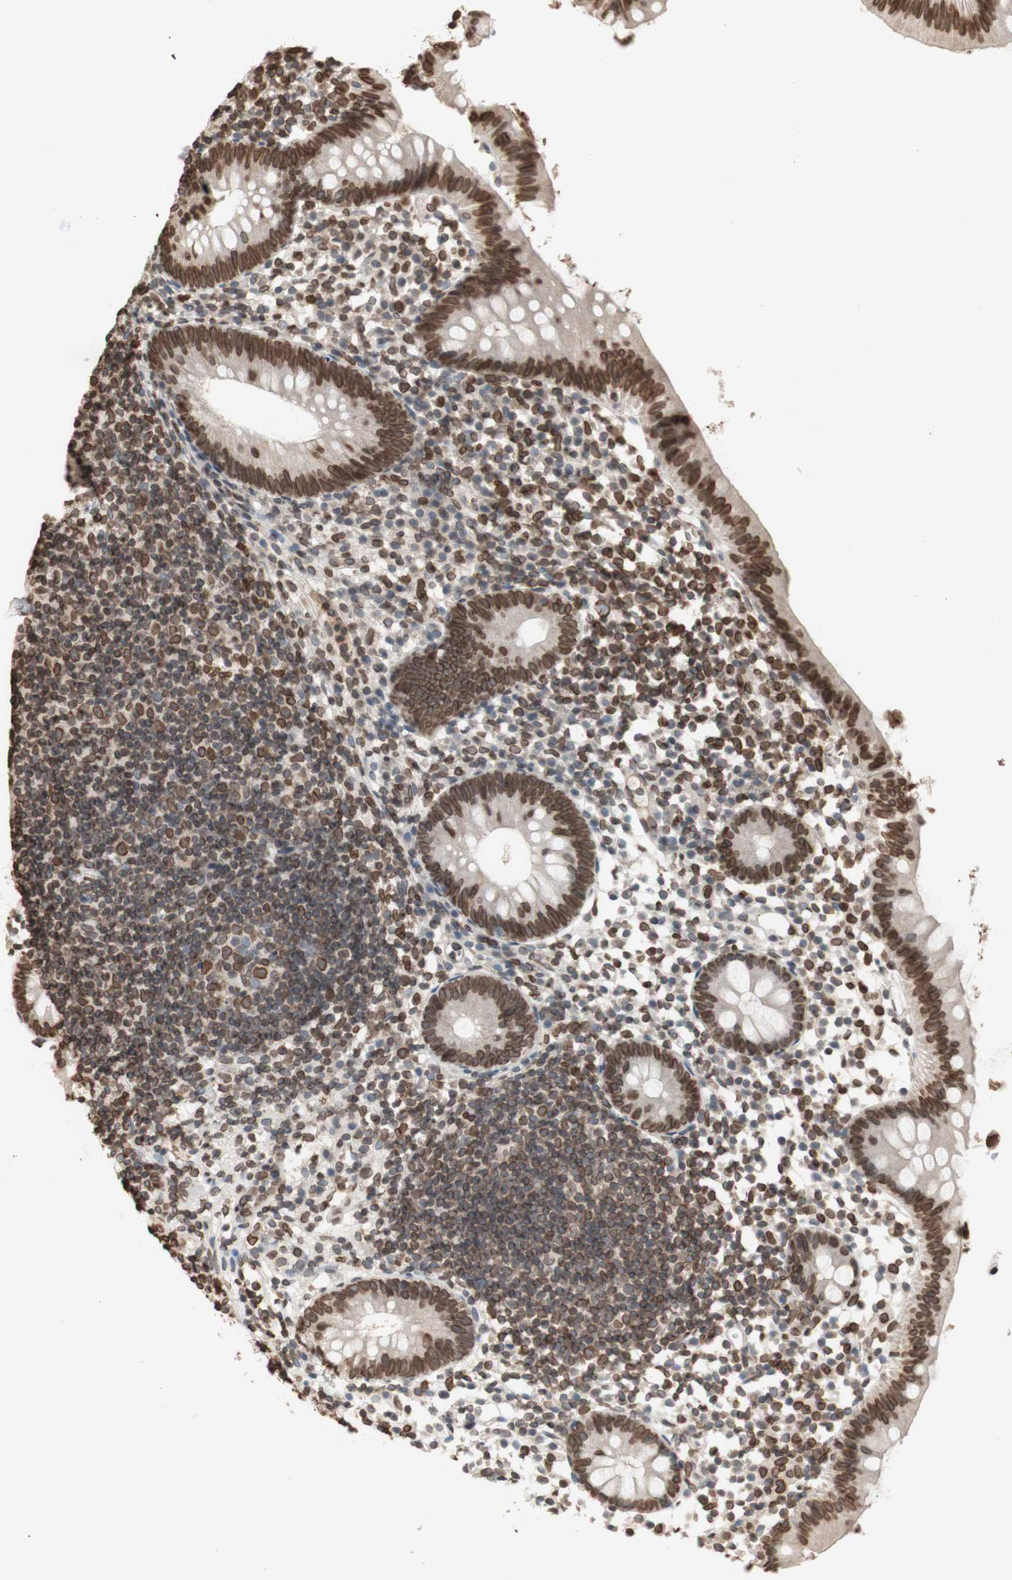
{"staining": {"intensity": "moderate", "quantity": ">75%", "location": "cytoplasmic/membranous,nuclear"}, "tissue": "appendix", "cell_type": "Glandular cells", "image_type": "normal", "snomed": [{"axis": "morphology", "description": "Normal tissue, NOS"}, {"axis": "topography", "description": "Appendix"}], "caption": "Immunohistochemistry (IHC) micrograph of benign appendix stained for a protein (brown), which exhibits medium levels of moderate cytoplasmic/membranous,nuclear staining in approximately >75% of glandular cells.", "gene": "TMPO", "patient": {"sex": "female", "age": 20}}